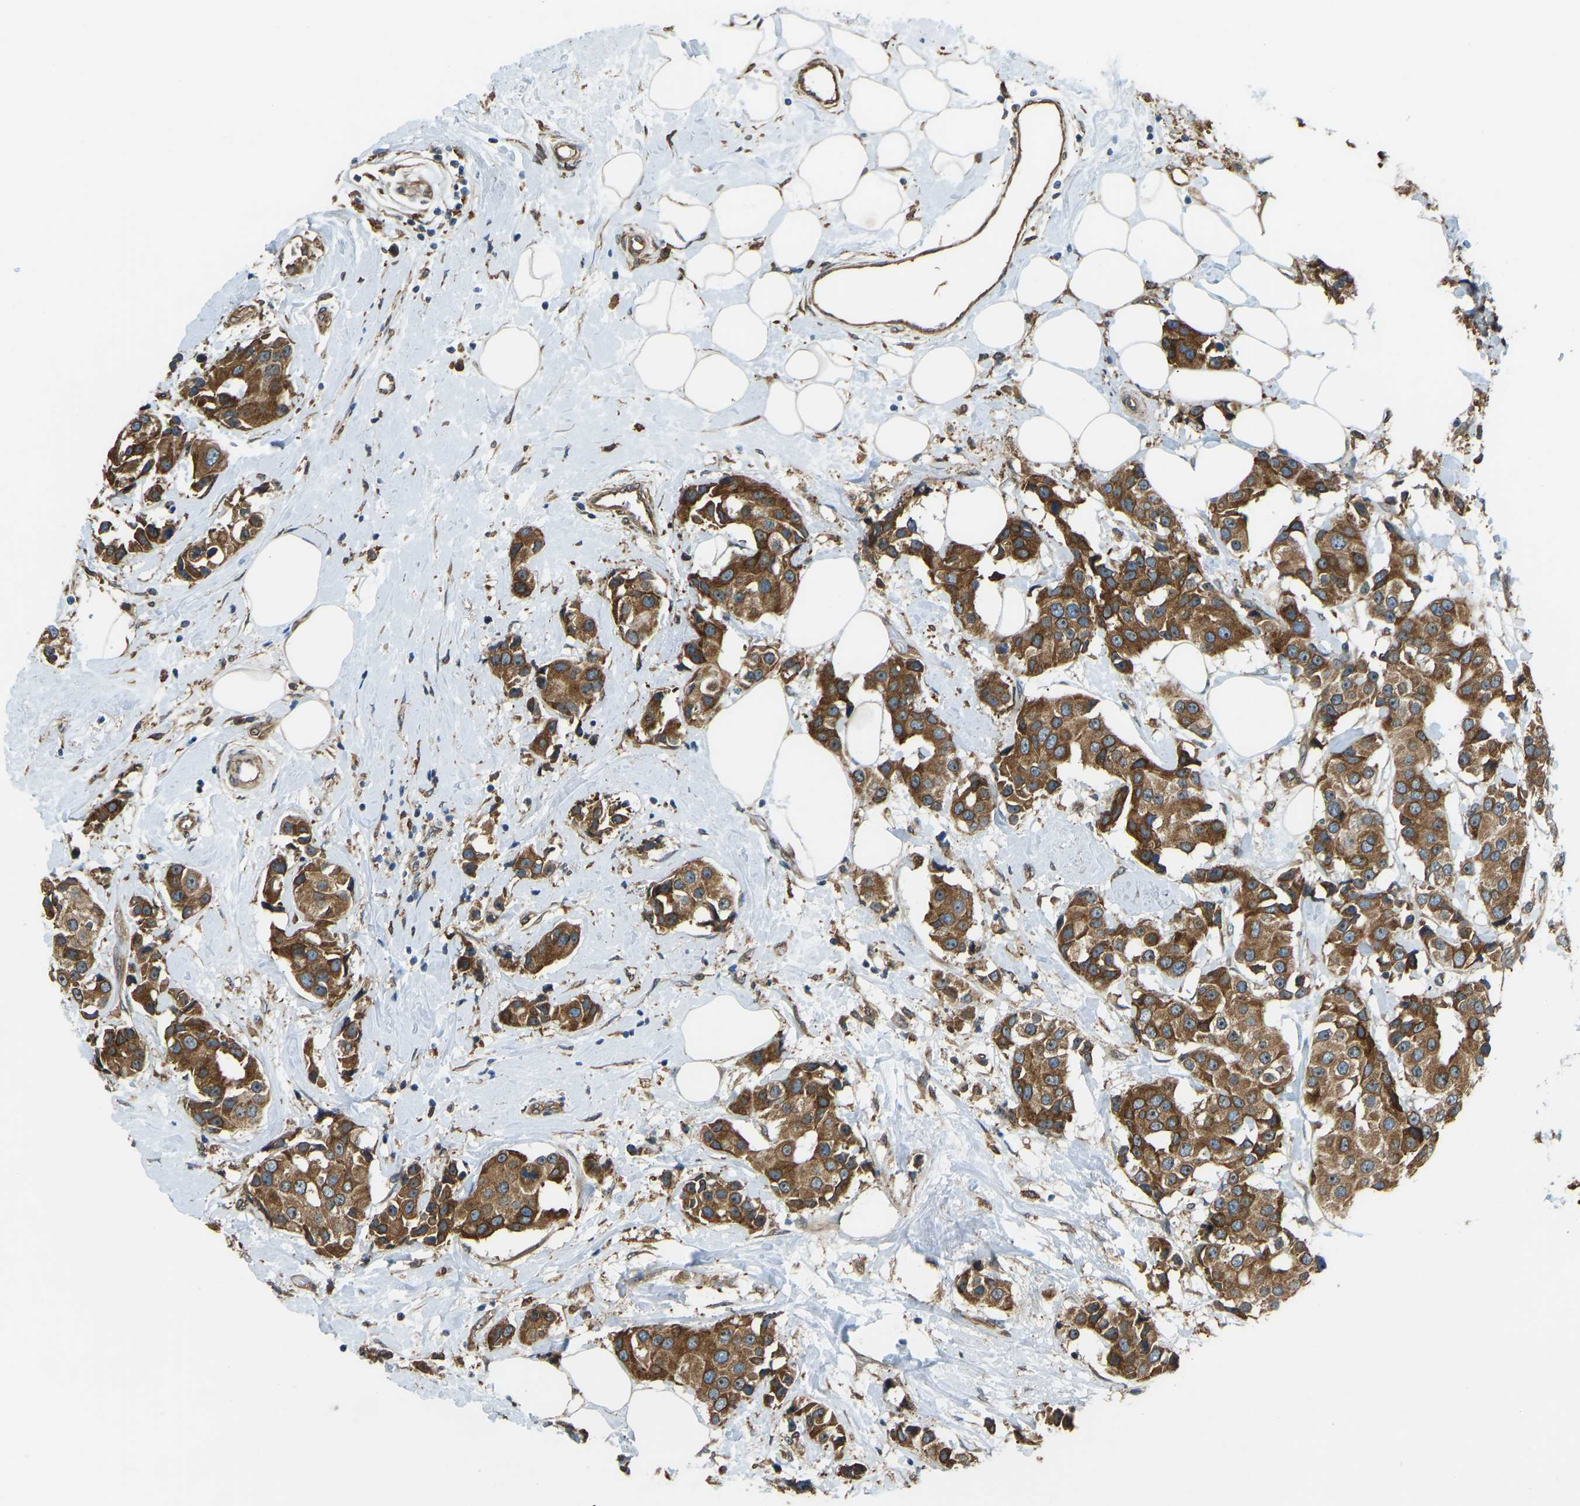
{"staining": {"intensity": "strong", "quantity": ">75%", "location": "cytoplasmic/membranous"}, "tissue": "breast cancer", "cell_type": "Tumor cells", "image_type": "cancer", "snomed": [{"axis": "morphology", "description": "Normal tissue, NOS"}, {"axis": "morphology", "description": "Duct carcinoma"}, {"axis": "topography", "description": "Breast"}], "caption": "Immunohistochemistry (IHC) staining of breast cancer, which shows high levels of strong cytoplasmic/membranous staining in about >75% of tumor cells indicating strong cytoplasmic/membranous protein expression. The staining was performed using DAB (3,3'-diaminobenzidine) (brown) for protein detection and nuclei were counterstained in hematoxylin (blue).", "gene": "OS9", "patient": {"sex": "female", "age": 39}}